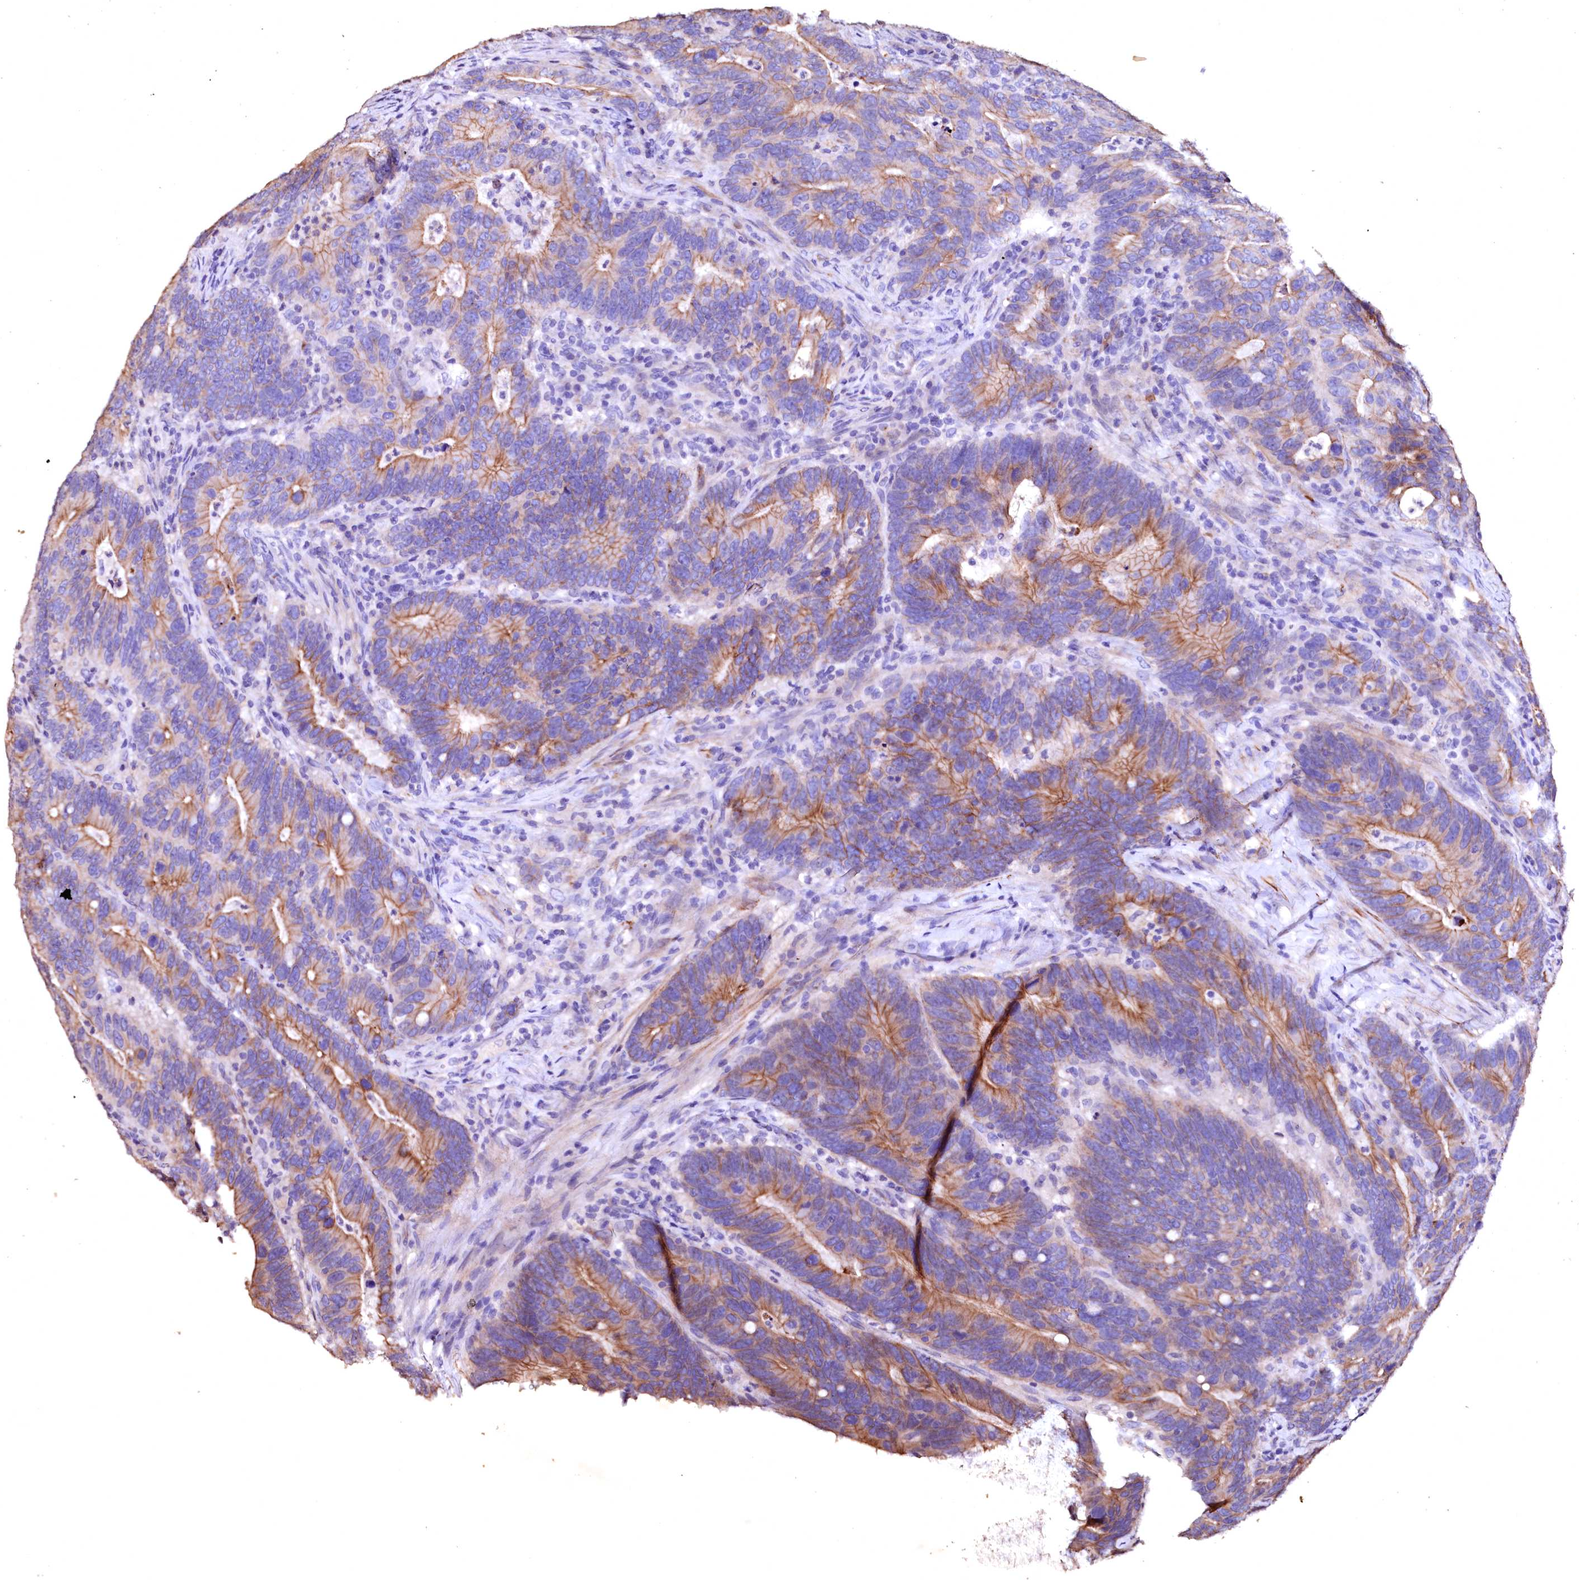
{"staining": {"intensity": "moderate", "quantity": ">75%", "location": "cytoplasmic/membranous"}, "tissue": "colorectal cancer", "cell_type": "Tumor cells", "image_type": "cancer", "snomed": [{"axis": "morphology", "description": "Adenocarcinoma, NOS"}, {"axis": "topography", "description": "Colon"}], "caption": "Colorectal adenocarcinoma was stained to show a protein in brown. There is medium levels of moderate cytoplasmic/membranous positivity in about >75% of tumor cells.", "gene": "VPS36", "patient": {"sex": "female", "age": 66}}